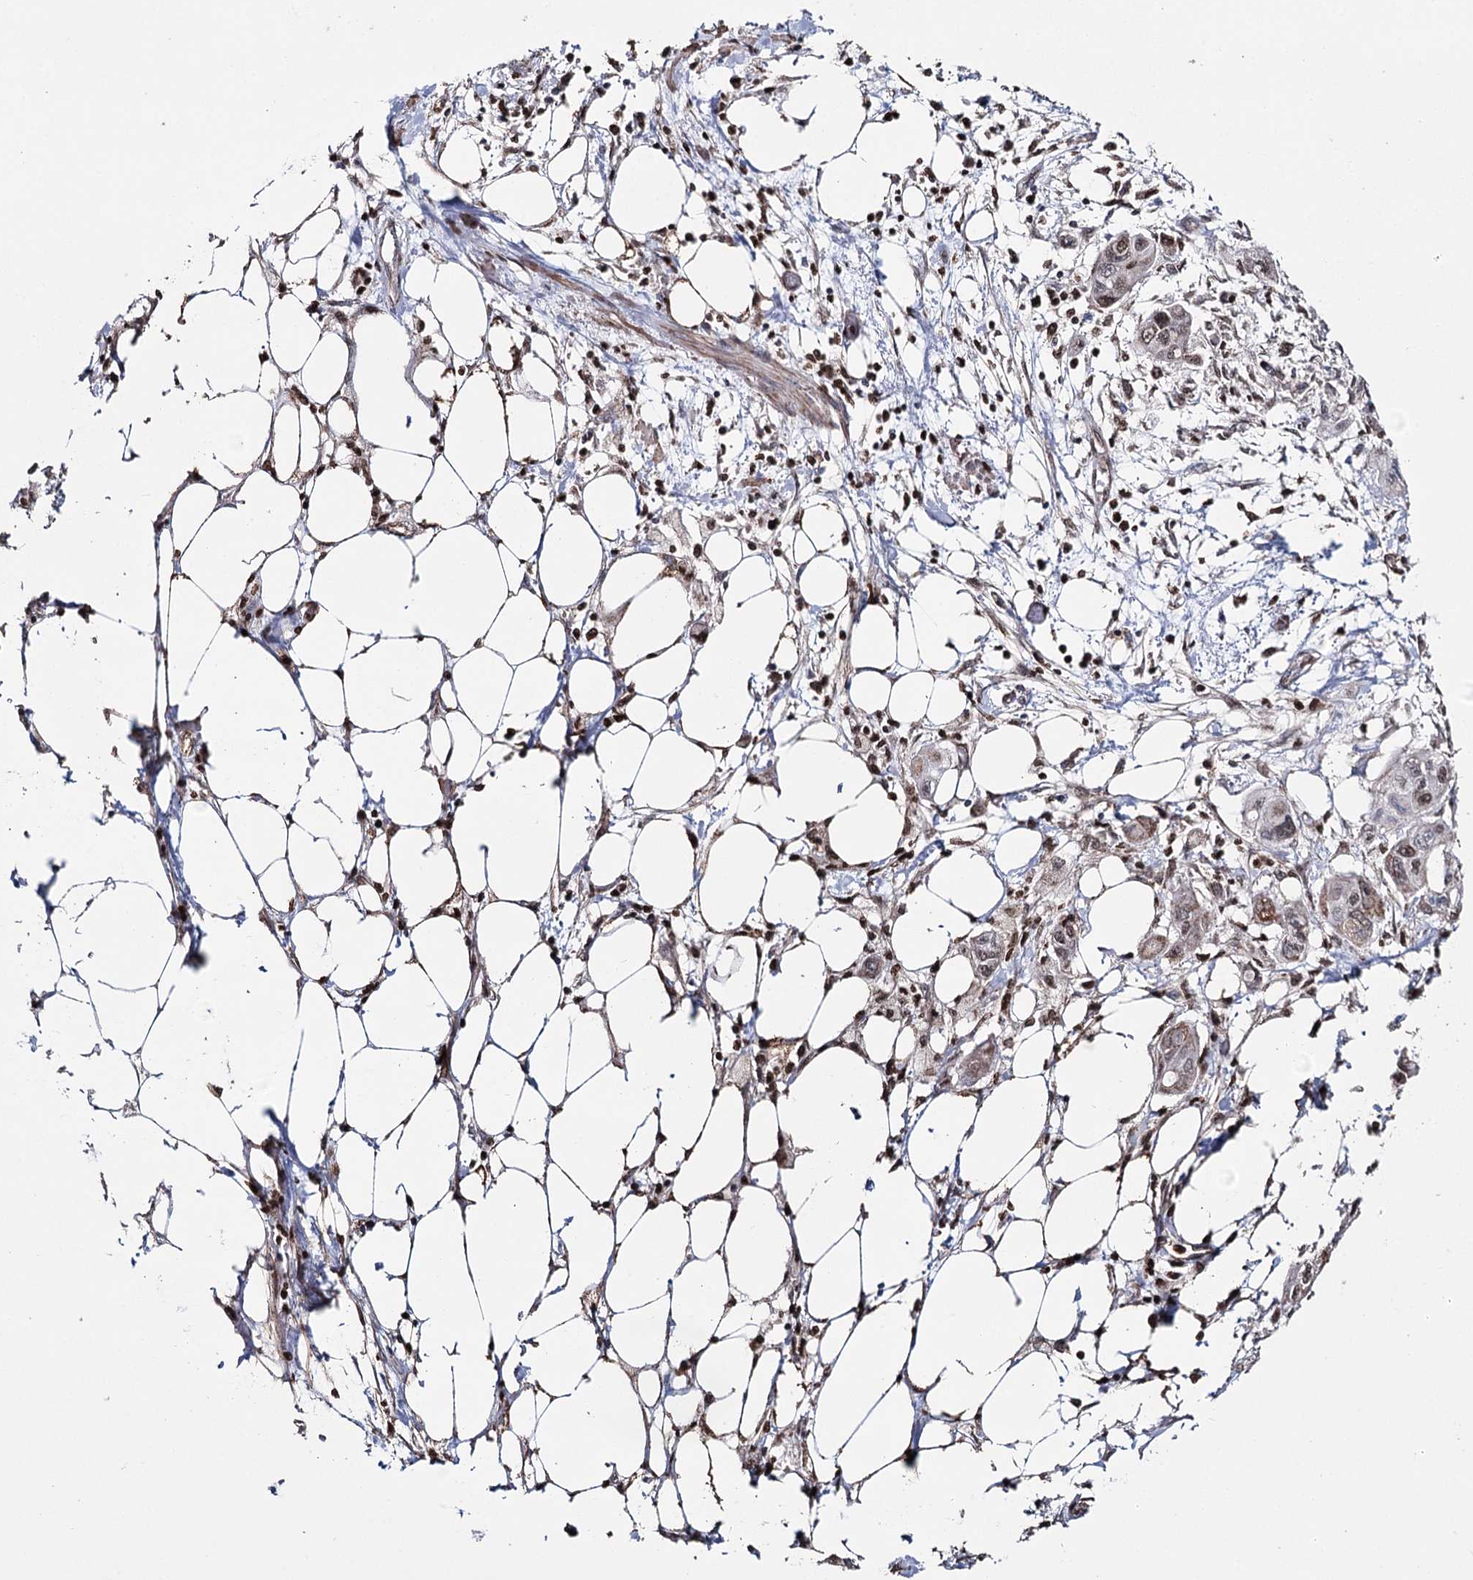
{"staining": {"intensity": "moderate", "quantity": "<25%", "location": "nuclear"}, "tissue": "pancreatic cancer", "cell_type": "Tumor cells", "image_type": "cancer", "snomed": [{"axis": "morphology", "description": "Adenocarcinoma, NOS"}, {"axis": "topography", "description": "Pancreas"}], "caption": "Approximately <25% of tumor cells in human pancreatic cancer (adenocarcinoma) exhibit moderate nuclear protein staining as visualized by brown immunohistochemical staining.", "gene": "PDHX", "patient": {"sex": "male", "age": 75}}